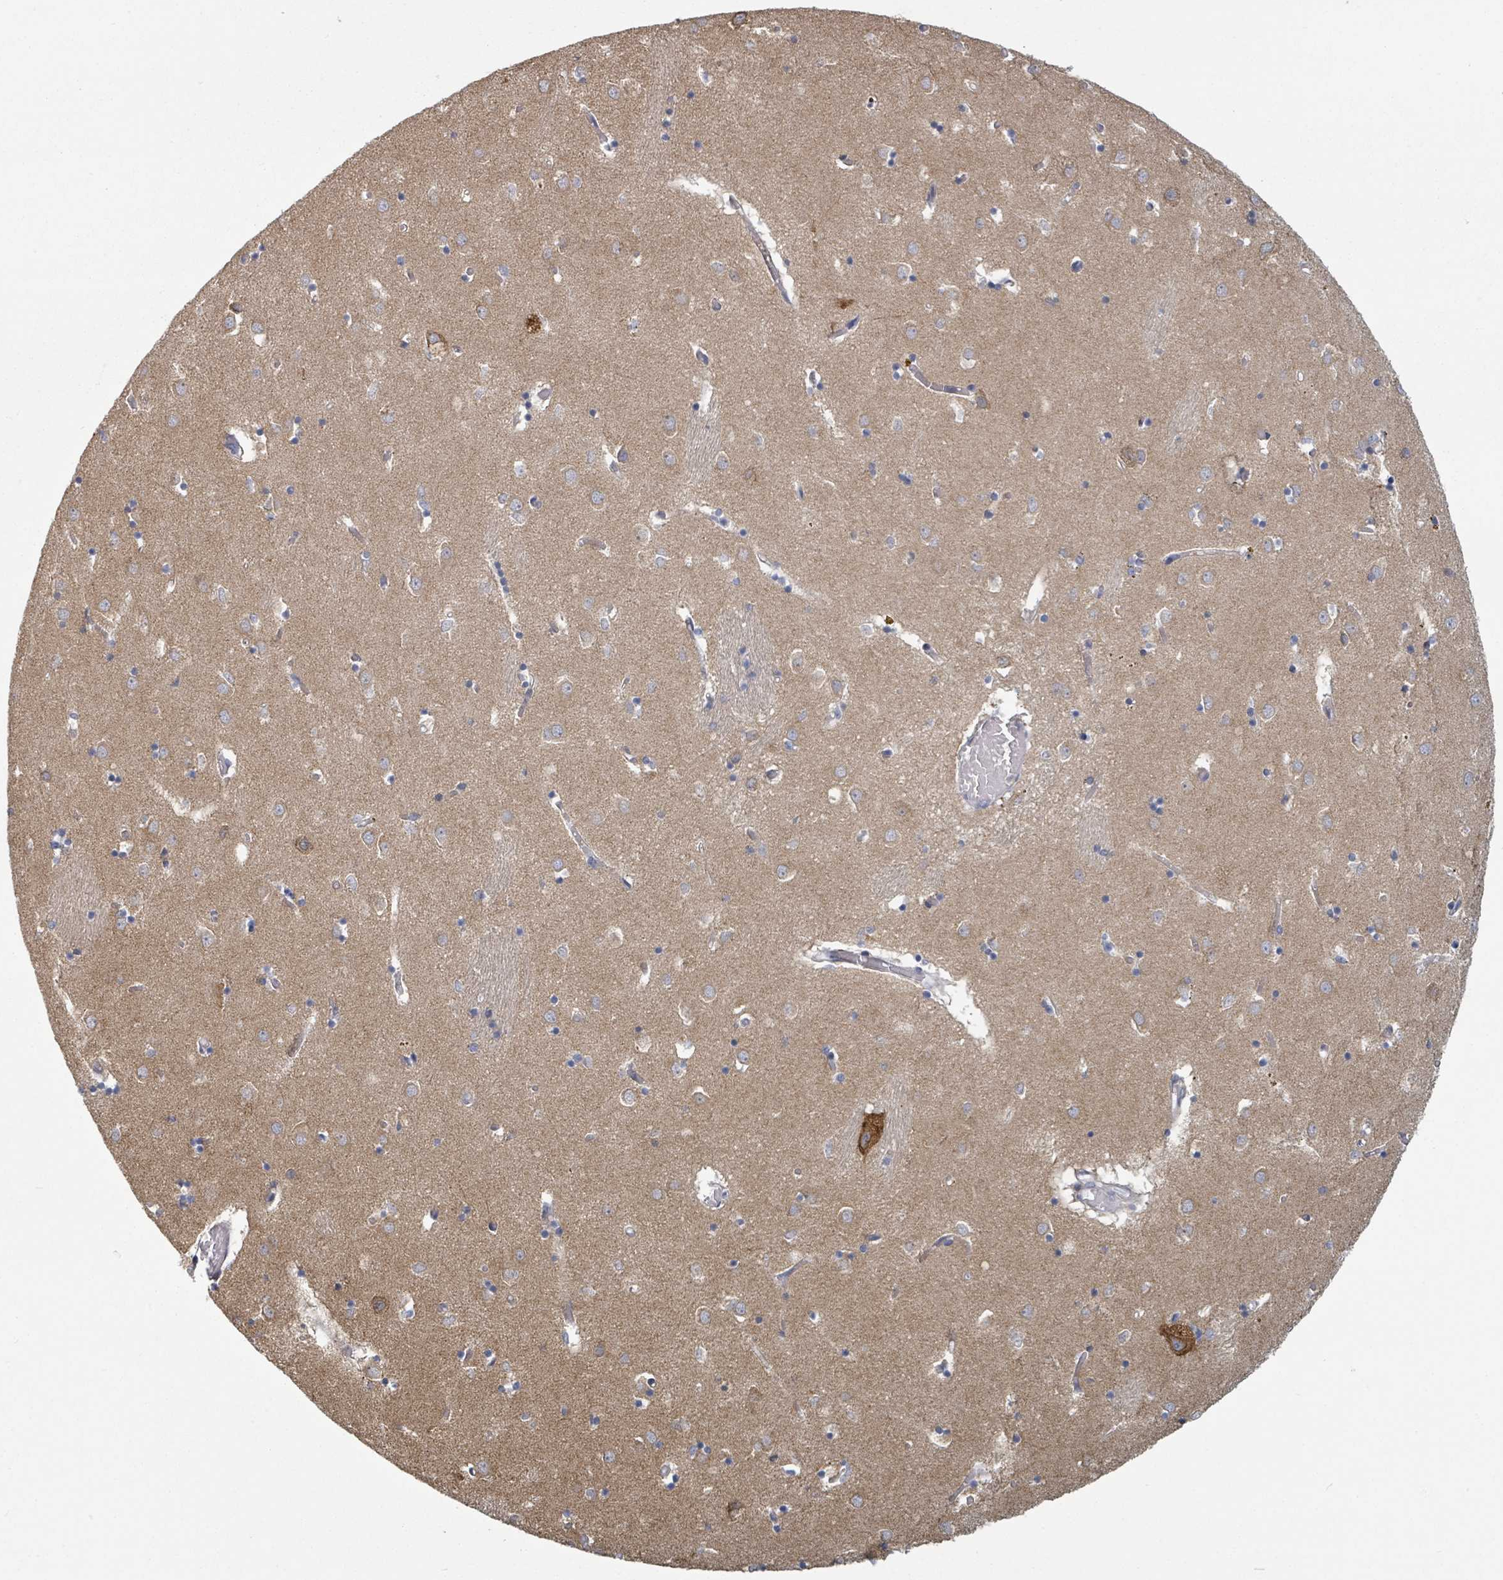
{"staining": {"intensity": "negative", "quantity": "none", "location": "none"}, "tissue": "caudate", "cell_type": "Glial cells", "image_type": "normal", "snomed": [{"axis": "morphology", "description": "Normal tissue, NOS"}, {"axis": "topography", "description": "Lateral ventricle wall"}], "caption": "Immunohistochemical staining of unremarkable human caudate reveals no significant positivity in glial cells. (Immunohistochemistry, brightfield microscopy, high magnification).", "gene": "GABBR1", "patient": {"sex": "male", "age": 70}}